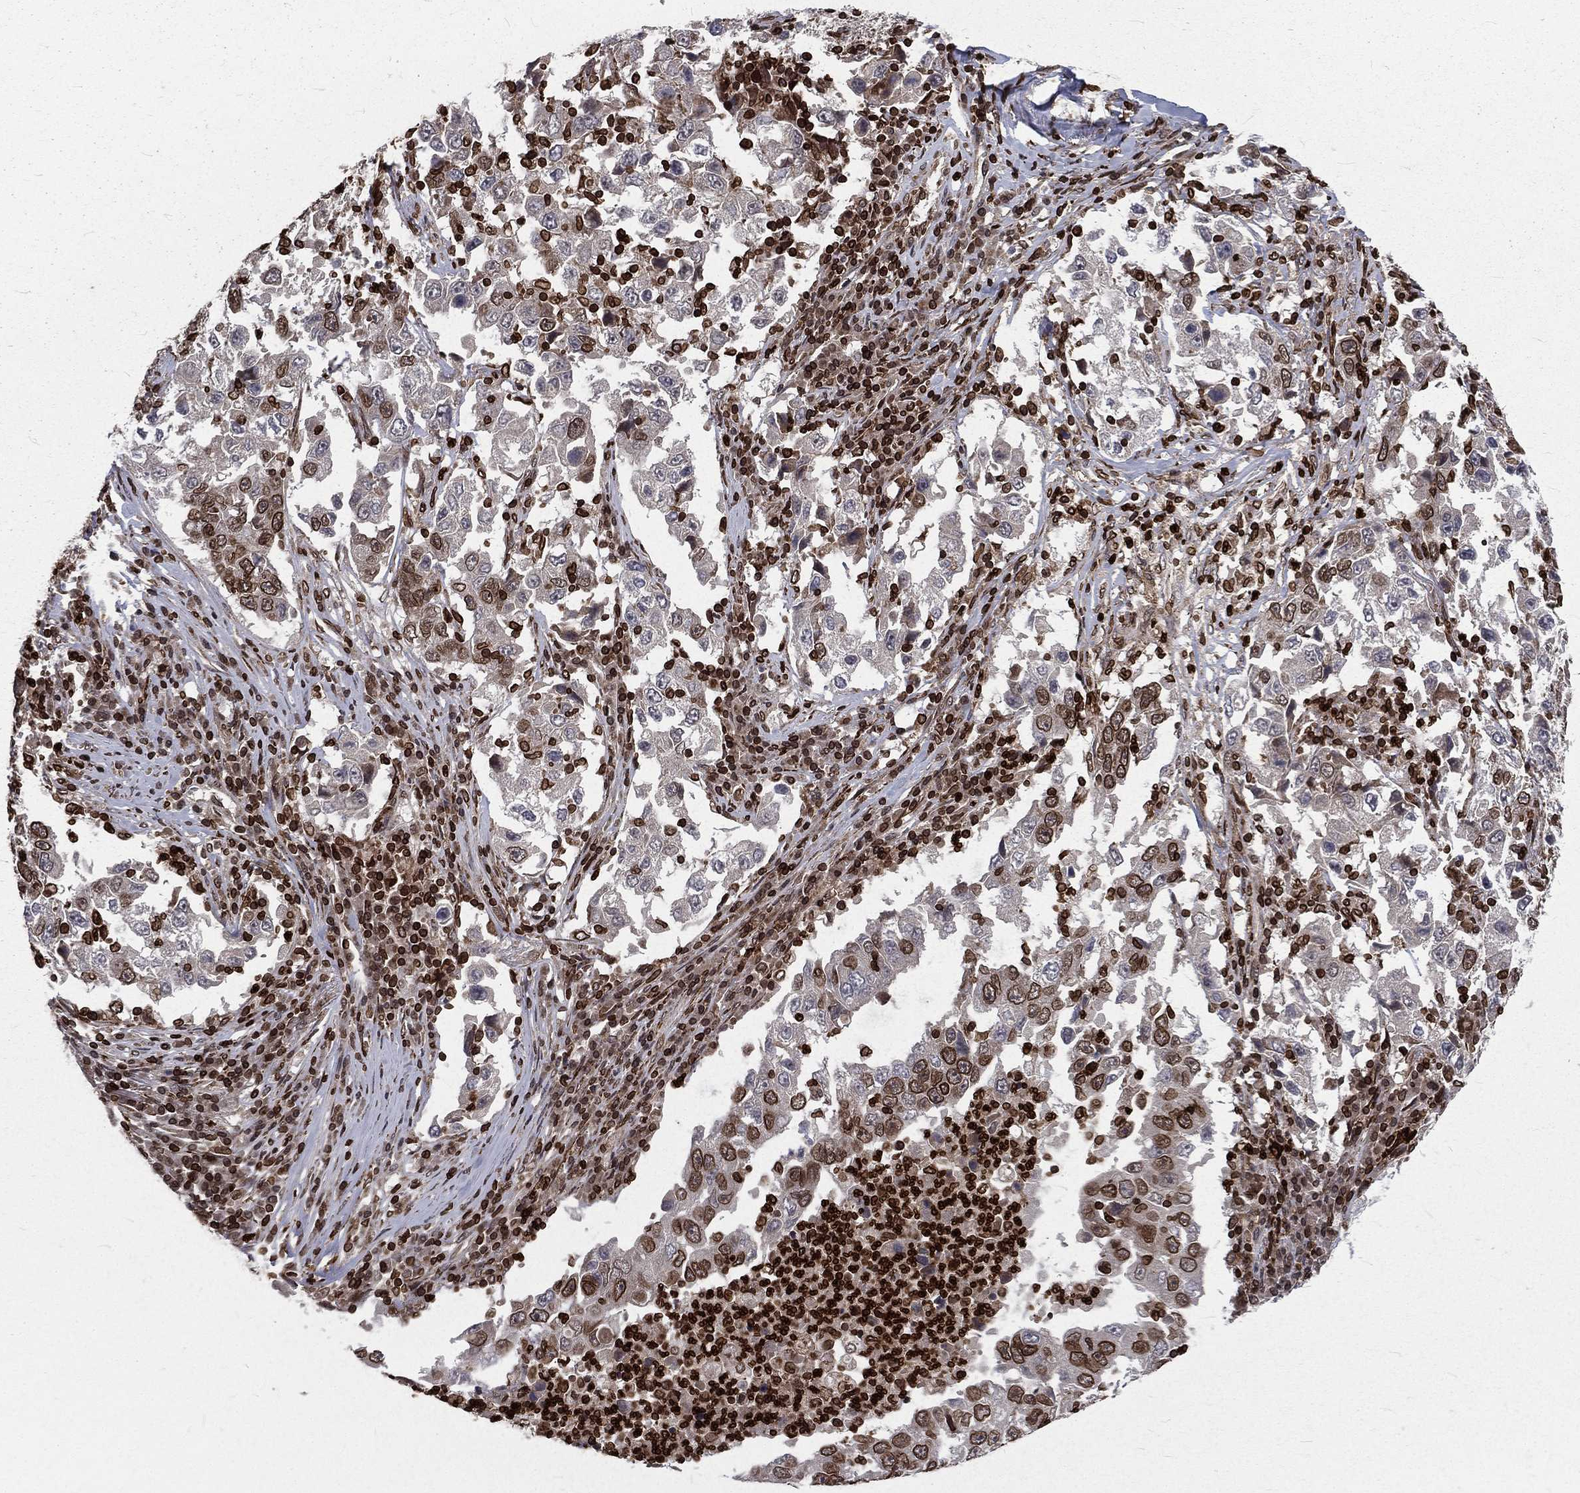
{"staining": {"intensity": "strong", "quantity": "<25%", "location": "cytoplasmic/membranous,nuclear"}, "tissue": "lung cancer", "cell_type": "Tumor cells", "image_type": "cancer", "snomed": [{"axis": "morphology", "description": "Adenocarcinoma, NOS"}, {"axis": "topography", "description": "Lung"}], "caption": "Immunohistochemistry (IHC) image of lung adenocarcinoma stained for a protein (brown), which reveals medium levels of strong cytoplasmic/membranous and nuclear positivity in approximately <25% of tumor cells.", "gene": "LBR", "patient": {"sex": "male", "age": 73}}